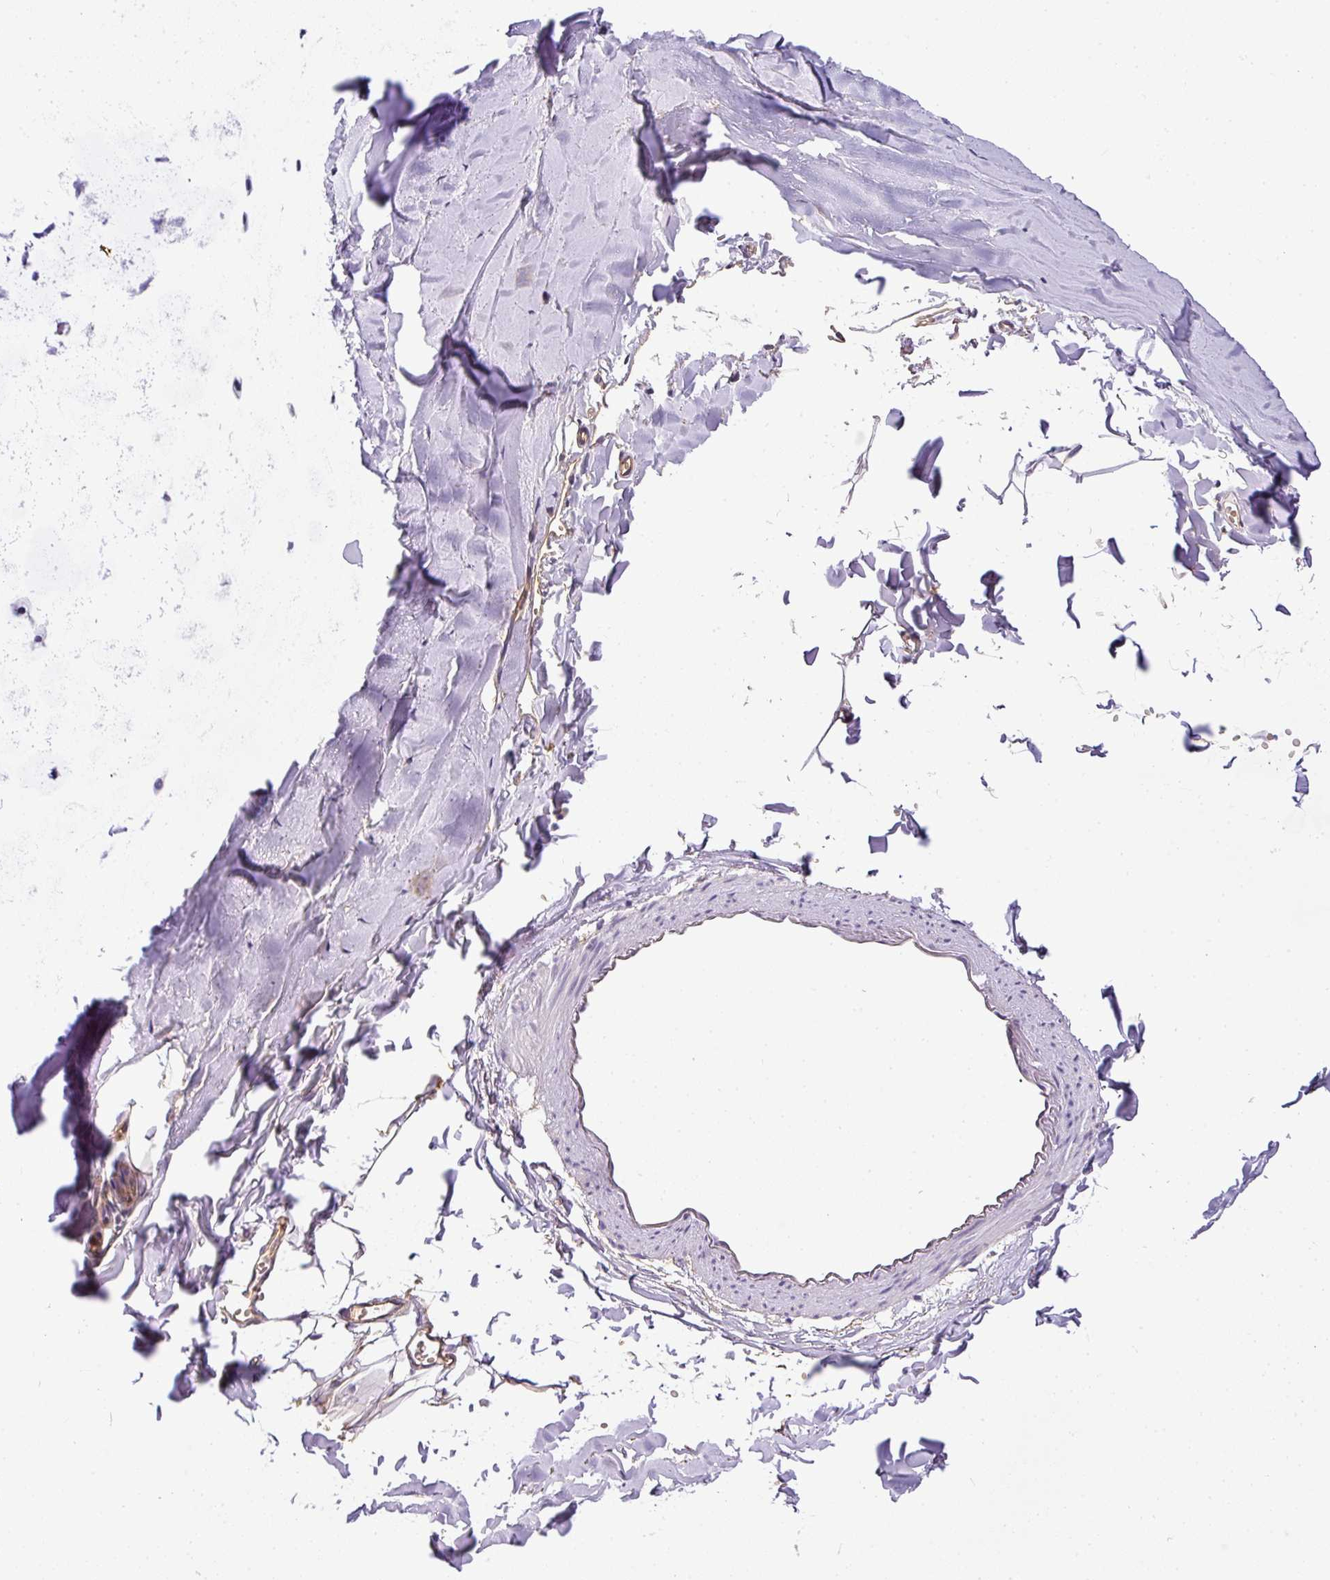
{"staining": {"intensity": "moderate", "quantity": ">75%", "location": "cytoplasmic/membranous"}, "tissue": "soft tissue", "cell_type": "Fibroblasts", "image_type": "normal", "snomed": [{"axis": "morphology", "description": "Normal tissue, NOS"}, {"axis": "topography", "description": "Cartilage tissue"}, {"axis": "topography", "description": "Bronchus"}, {"axis": "topography", "description": "Peripheral nerve tissue"}], "caption": "A brown stain labels moderate cytoplasmic/membranous staining of a protein in fibroblasts of normal soft tissue. The protein of interest is stained brown, and the nuclei are stained in blue (DAB (3,3'-diaminobenzidine) IHC with brightfield microscopy, high magnification).", "gene": "OR11H4", "patient": {"sex": "female", "age": 59}}